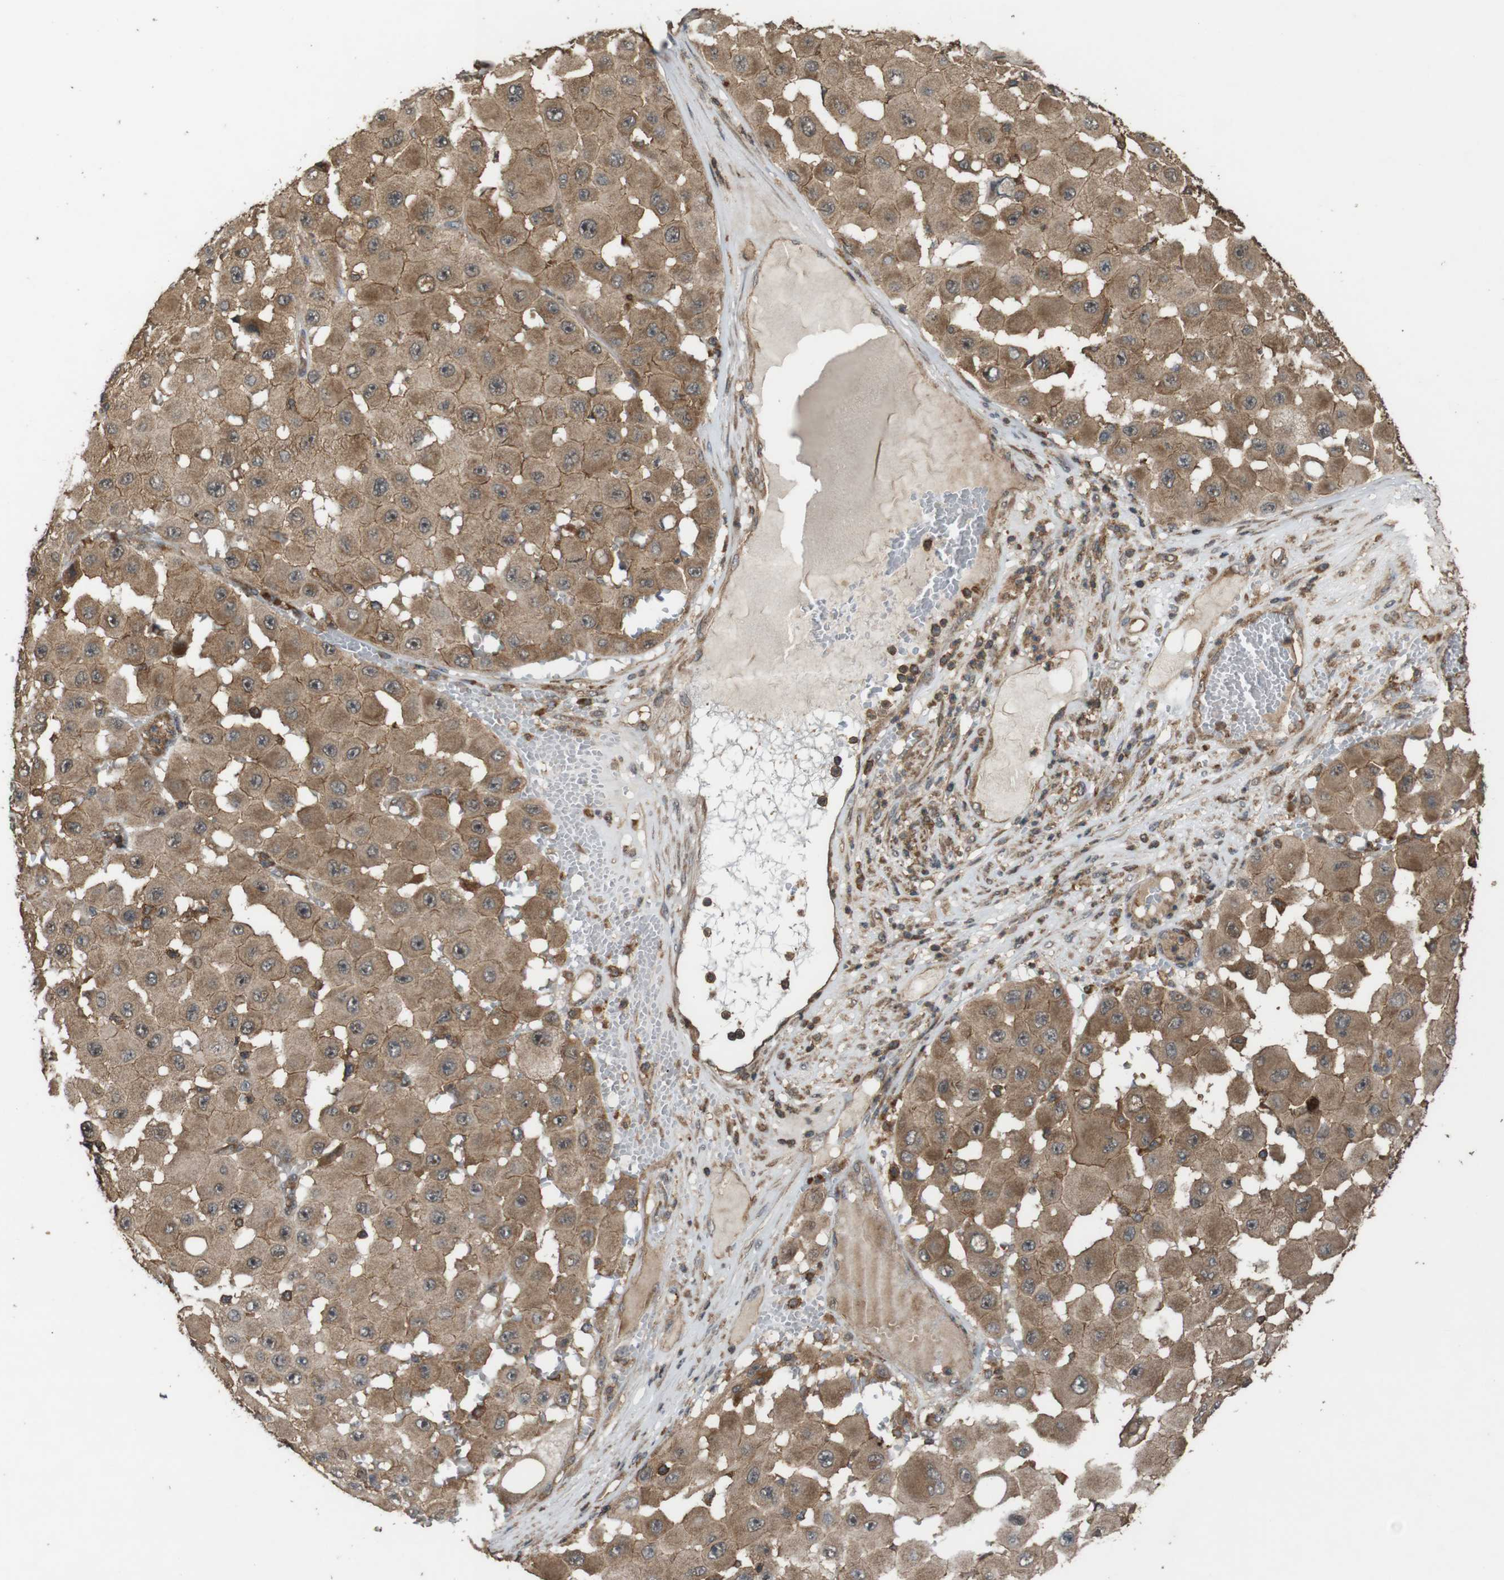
{"staining": {"intensity": "moderate", "quantity": ">75%", "location": "cytoplasmic/membranous"}, "tissue": "melanoma", "cell_type": "Tumor cells", "image_type": "cancer", "snomed": [{"axis": "morphology", "description": "Malignant melanoma, NOS"}, {"axis": "topography", "description": "Skin"}], "caption": "Immunohistochemical staining of human malignant melanoma exhibits medium levels of moderate cytoplasmic/membranous protein staining in approximately >75% of tumor cells. (DAB (3,3'-diaminobenzidine) = brown stain, brightfield microscopy at high magnification).", "gene": "BAG4", "patient": {"sex": "female", "age": 81}}